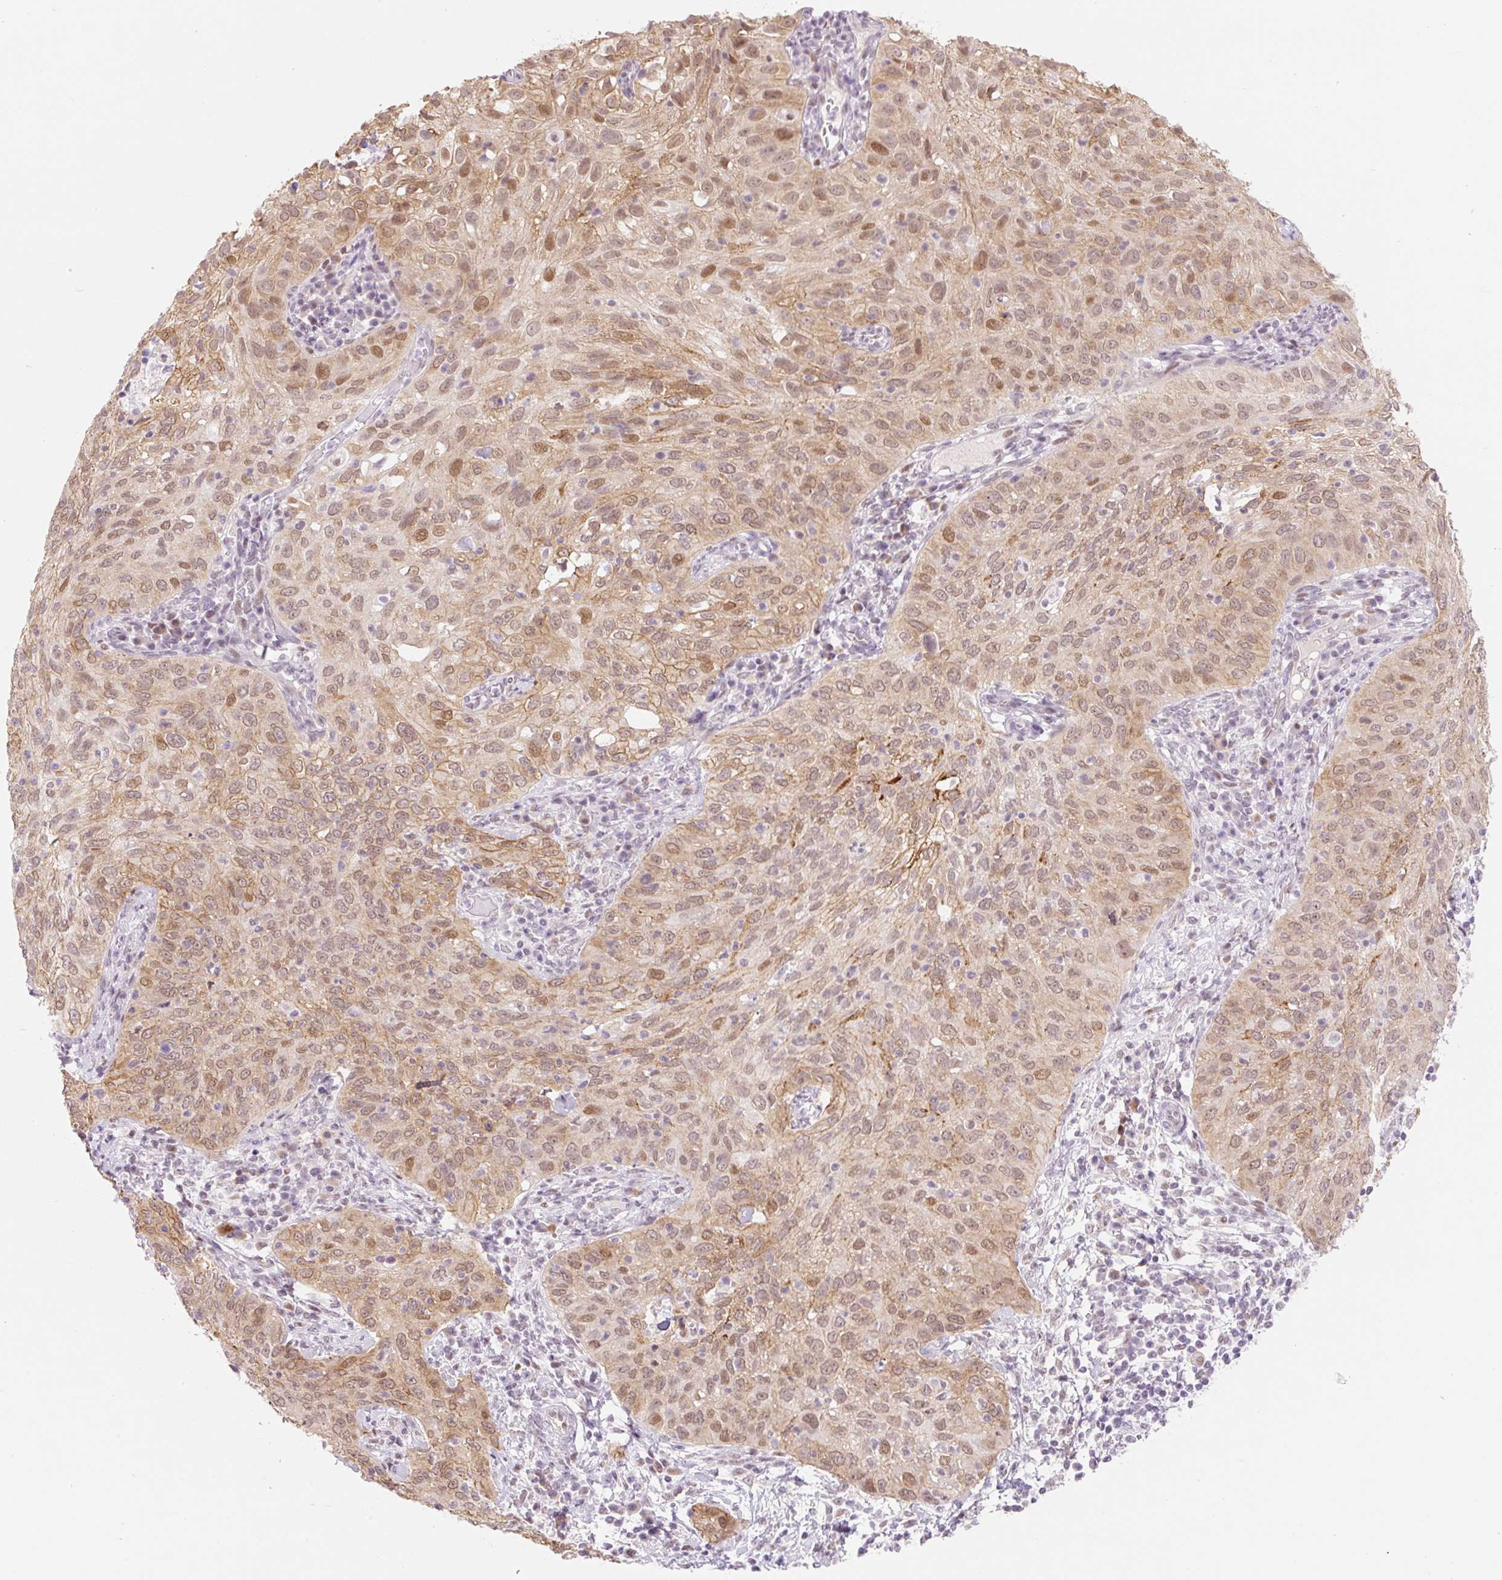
{"staining": {"intensity": "moderate", "quantity": ">75%", "location": "cytoplasmic/membranous,nuclear"}, "tissue": "cervical cancer", "cell_type": "Tumor cells", "image_type": "cancer", "snomed": [{"axis": "morphology", "description": "Squamous cell carcinoma, NOS"}, {"axis": "topography", "description": "Cervix"}], "caption": "The immunohistochemical stain highlights moderate cytoplasmic/membranous and nuclear staining in tumor cells of cervical cancer tissue. (DAB (3,3'-diaminobenzidine) IHC, brown staining for protein, blue staining for nuclei).", "gene": "H2BW1", "patient": {"sex": "female", "age": 52}}